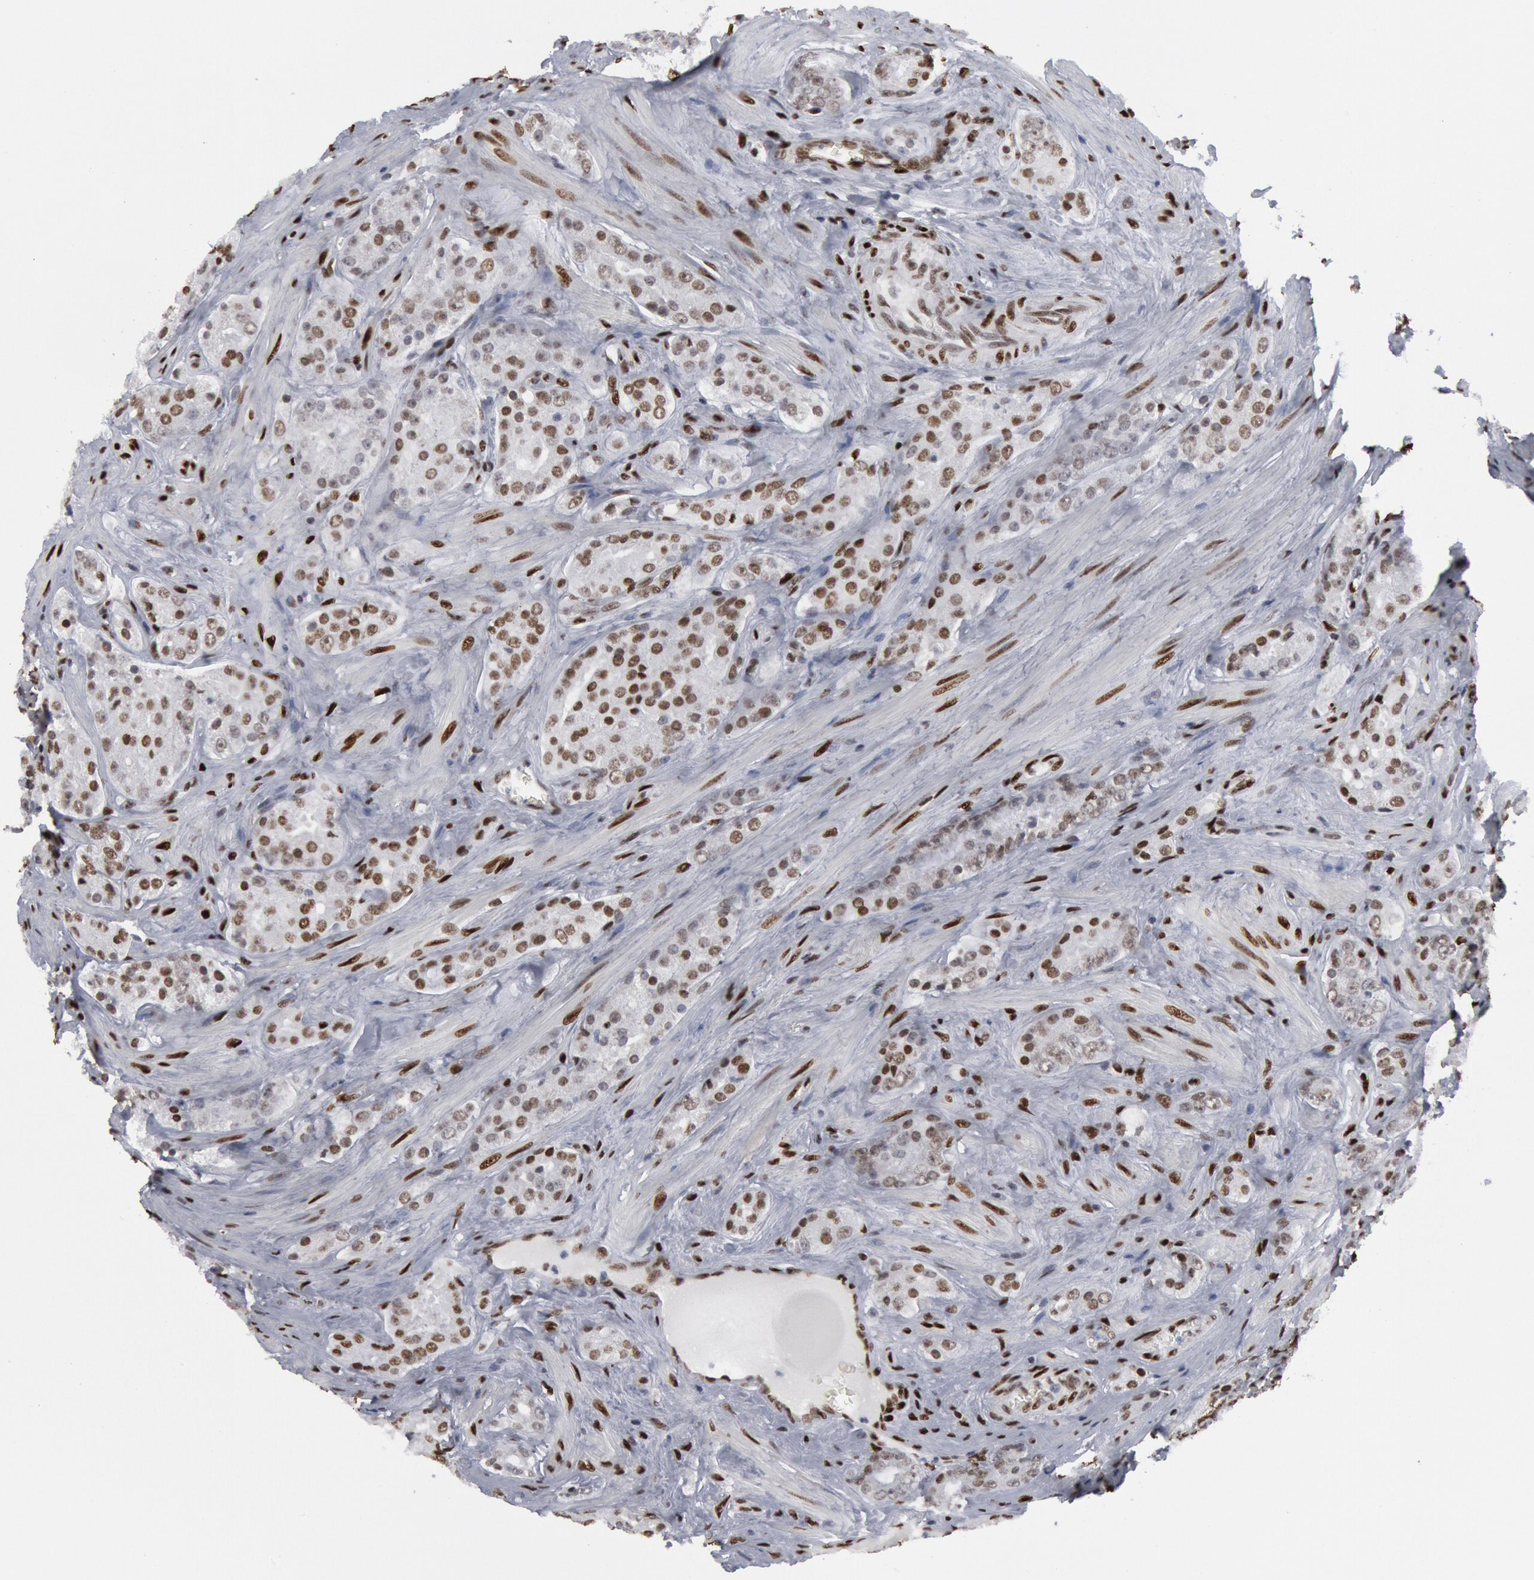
{"staining": {"intensity": "weak", "quantity": ">75%", "location": "nuclear"}, "tissue": "prostate cancer", "cell_type": "Tumor cells", "image_type": "cancer", "snomed": [{"axis": "morphology", "description": "Adenocarcinoma, Medium grade"}, {"axis": "topography", "description": "Prostate"}], "caption": "The histopathology image reveals immunohistochemical staining of medium-grade adenocarcinoma (prostate). There is weak nuclear expression is present in about >75% of tumor cells. The staining was performed using DAB (3,3'-diaminobenzidine) to visualize the protein expression in brown, while the nuclei were stained in blue with hematoxylin (Magnification: 20x).", "gene": "MECP2", "patient": {"sex": "male", "age": 60}}